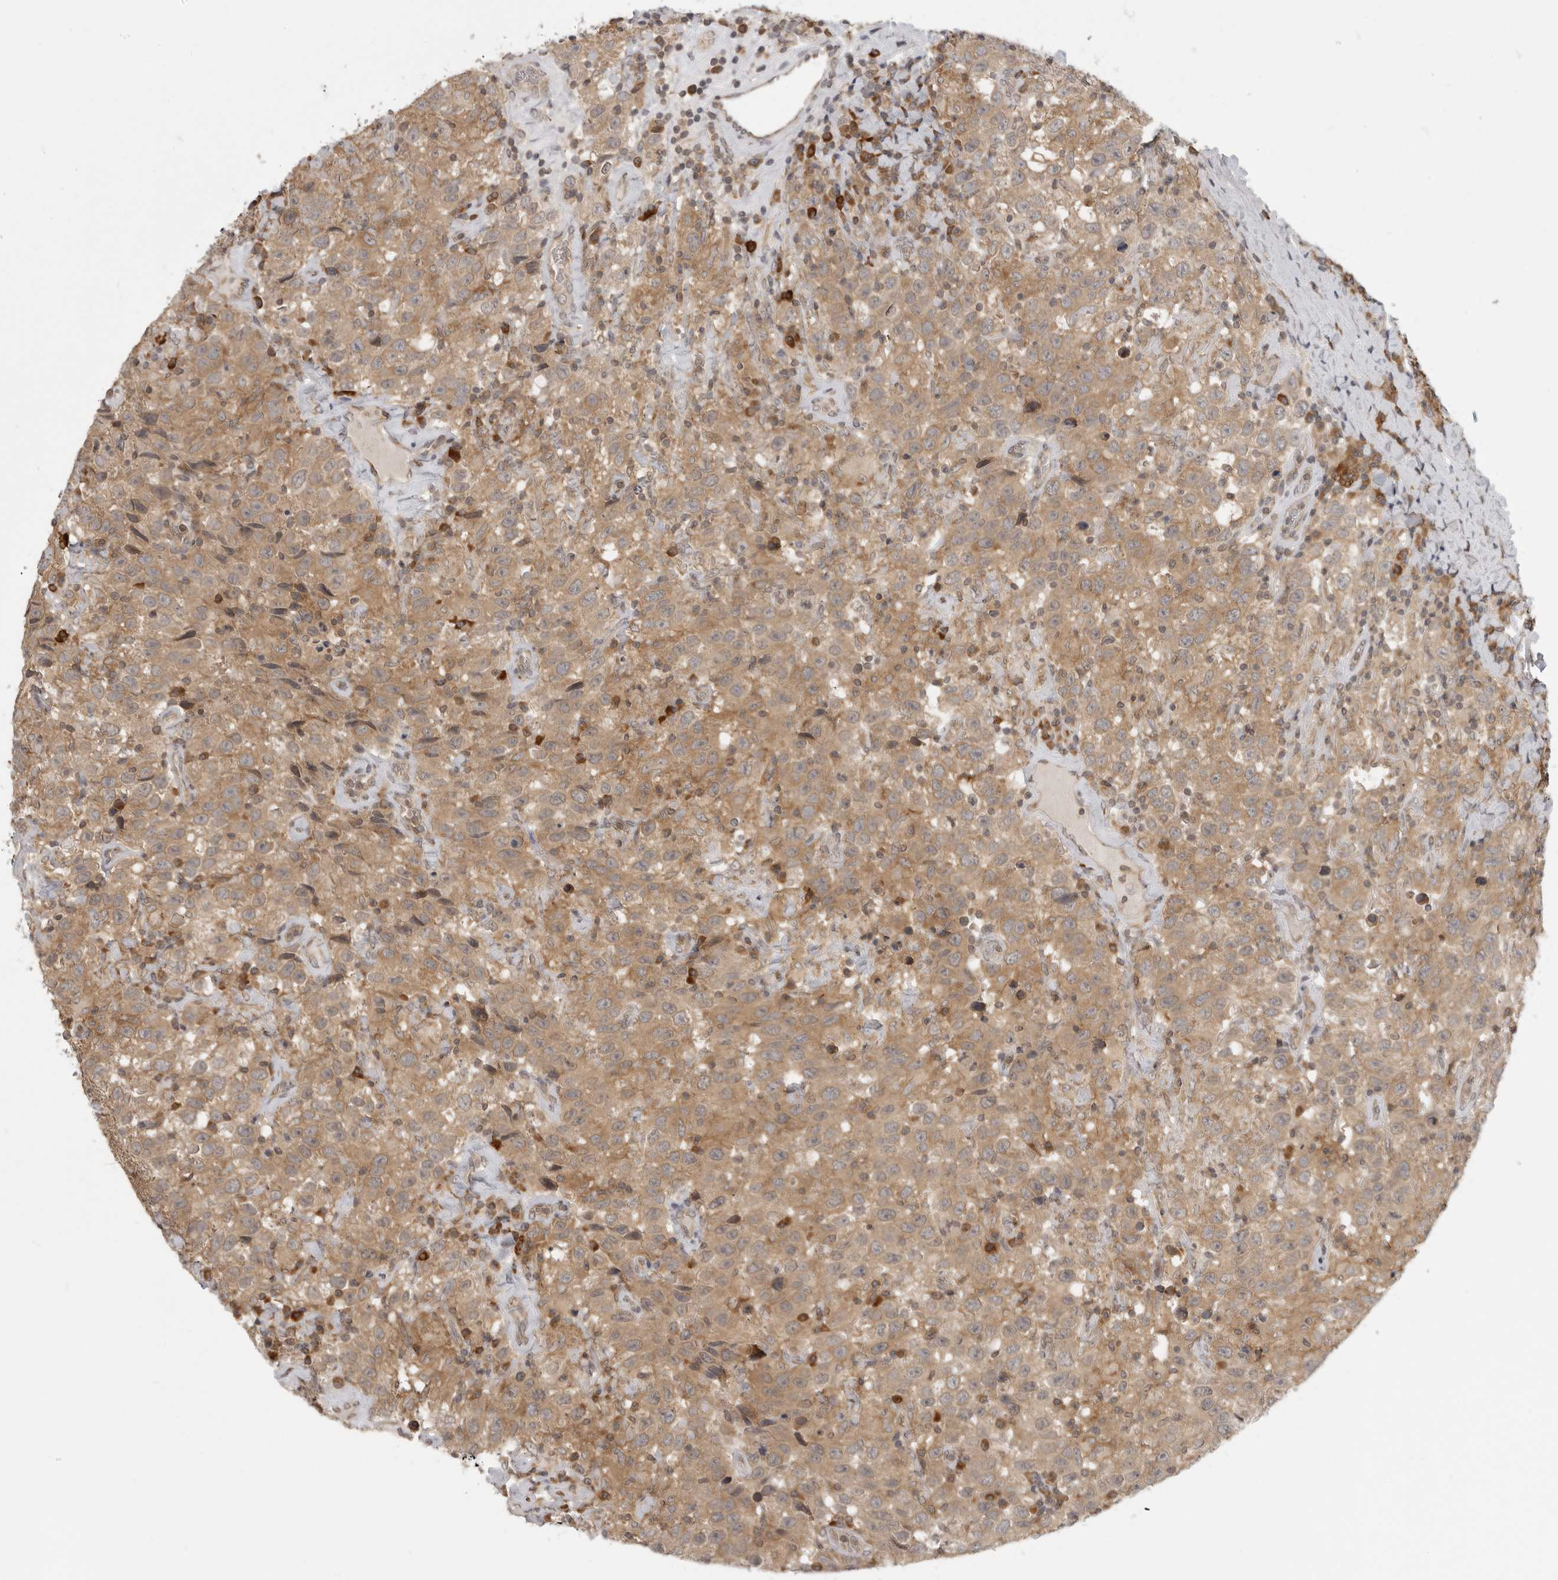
{"staining": {"intensity": "moderate", "quantity": ">75%", "location": "cytoplasmic/membranous"}, "tissue": "testis cancer", "cell_type": "Tumor cells", "image_type": "cancer", "snomed": [{"axis": "morphology", "description": "Seminoma, NOS"}, {"axis": "topography", "description": "Testis"}], "caption": "The micrograph displays a brown stain indicating the presence of a protein in the cytoplasmic/membranous of tumor cells in seminoma (testis). (DAB IHC, brown staining for protein, blue staining for nuclei).", "gene": "PRRC2A", "patient": {"sex": "male", "age": 41}}